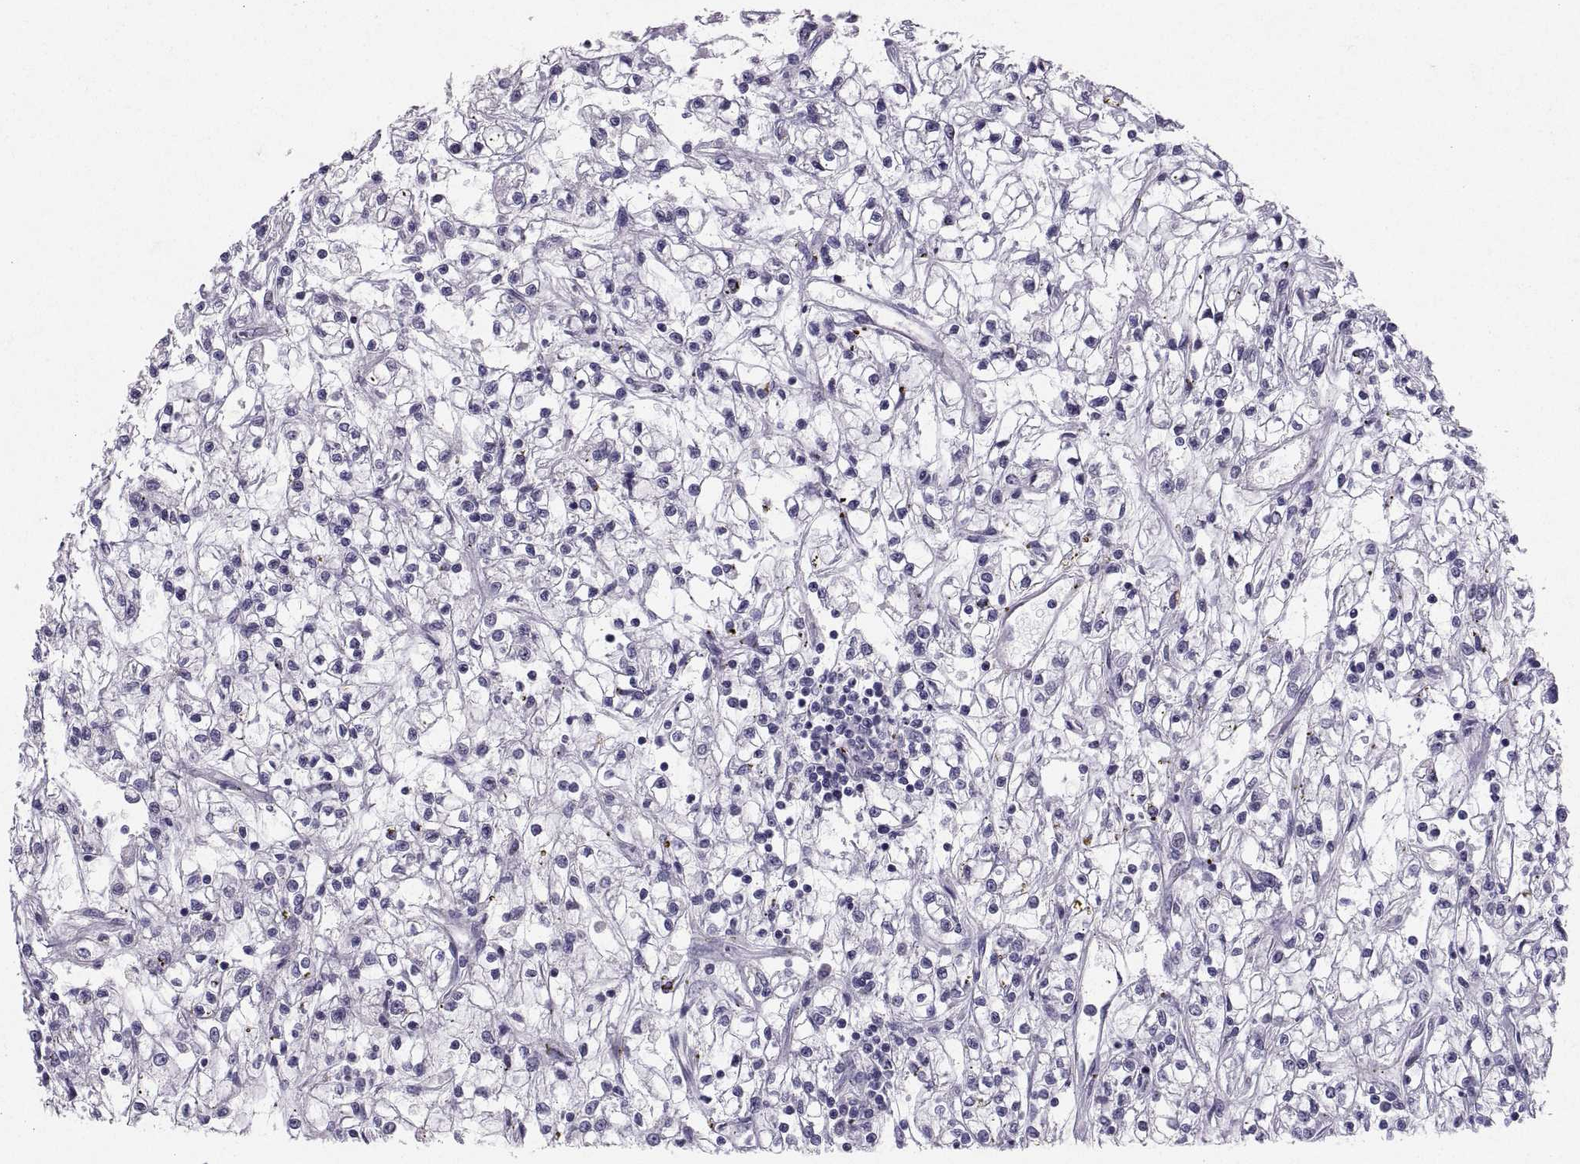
{"staining": {"intensity": "negative", "quantity": "none", "location": "none"}, "tissue": "renal cancer", "cell_type": "Tumor cells", "image_type": "cancer", "snomed": [{"axis": "morphology", "description": "Adenocarcinoma, NOS"}, {"axis": "topography", "description": "Kidney"}], "caption": "Renal cancer was stained to show a protein in brown. There is no significant staining in tumor cells.", "gene": "PTN", "patient": {"sex": "female", "age": 59}}